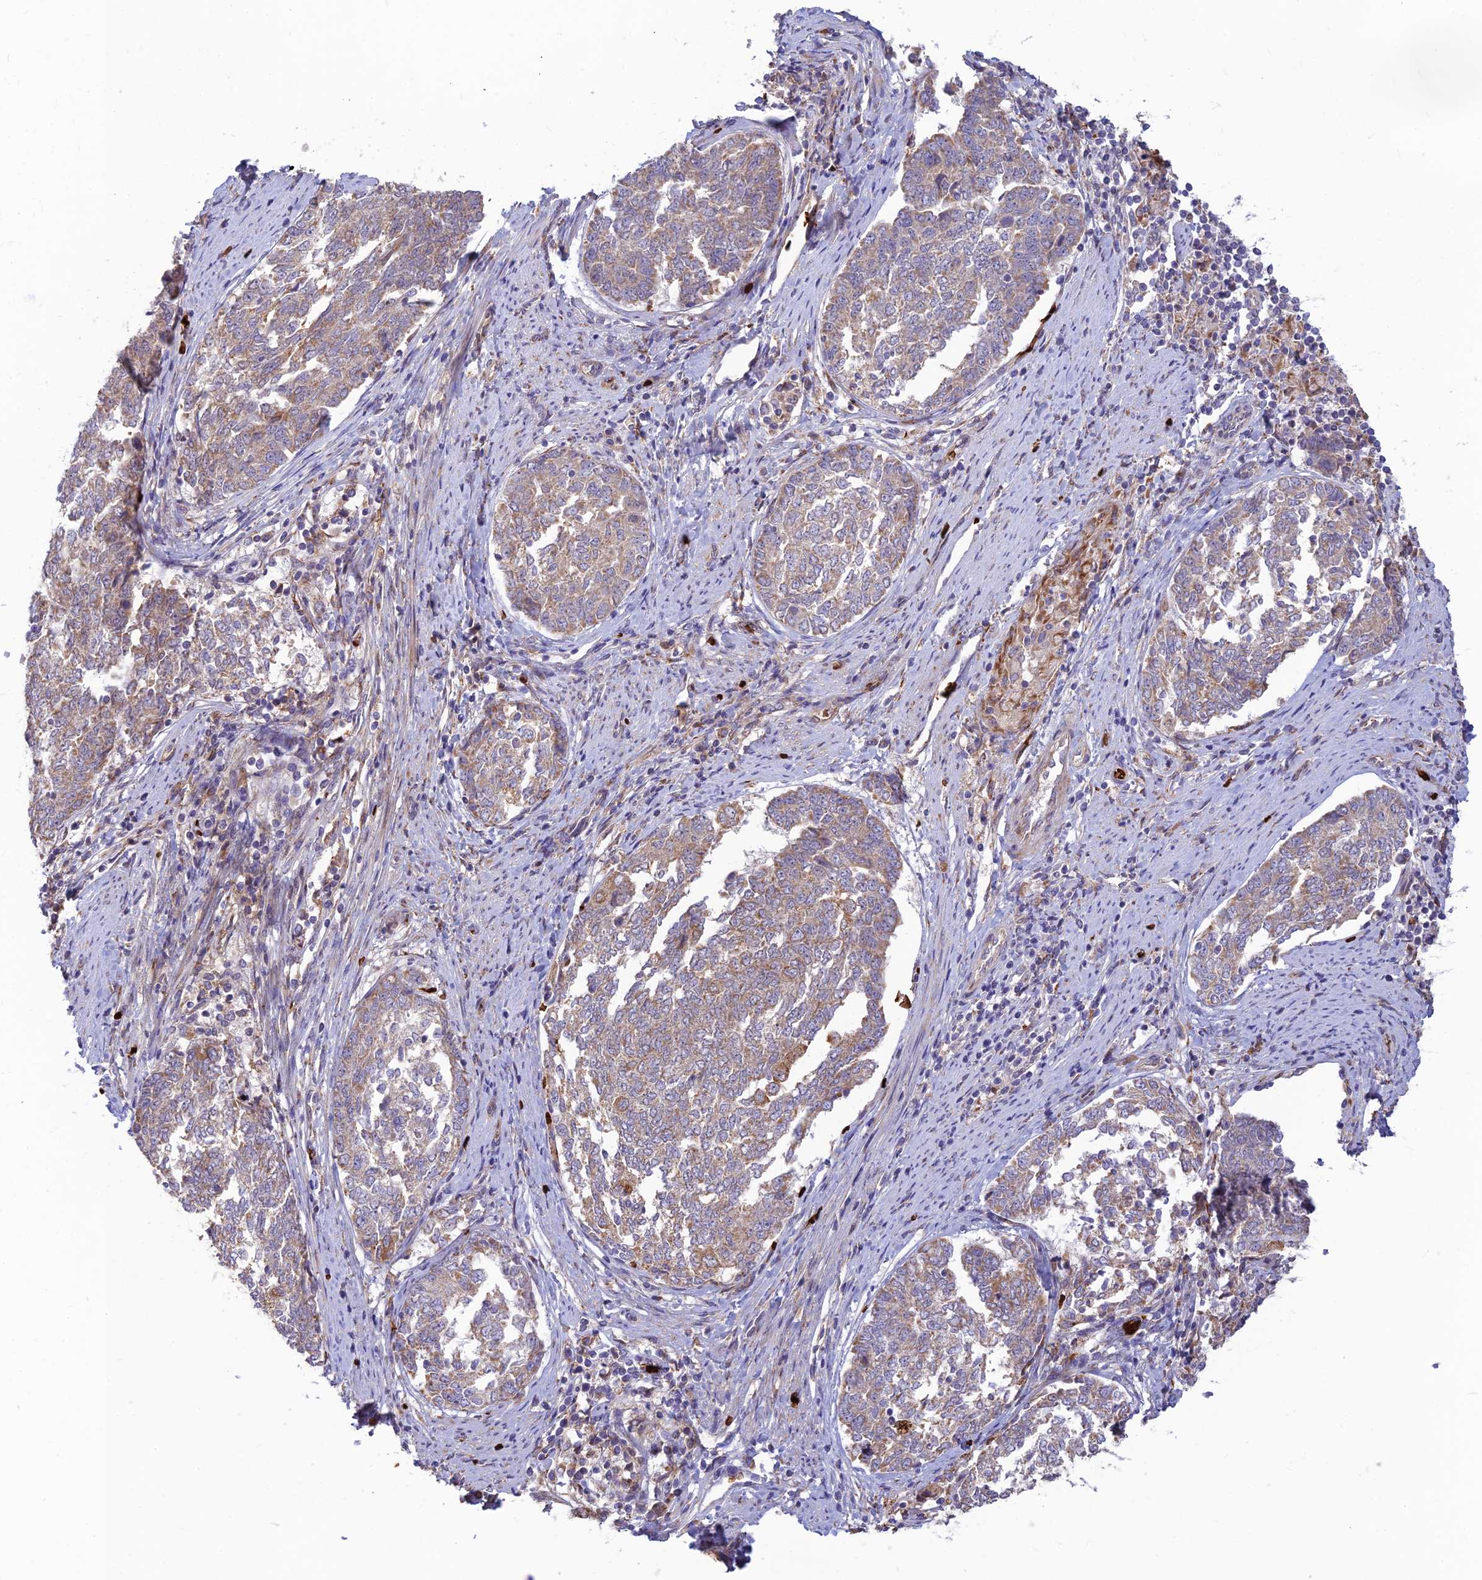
{"staining": {"intensity": "weak", "quantity": "25%-75%", "location": "cytoplasmic/membranous"}, "tissue": "endometrial cancer", "cell_type": "Tumor cells", "image_type": "cancer", "snomed": [{"axis": "morphology", "description": "Adenocarcinoma, NOS"}, {"axis": "topography", "description": "Endometrium"}], "caption": "Immunohistochemistry (IHC) staining of endometrial cancer, which shows low levels of weak cytoplasmic/membranous expression in about 25%-75% of tumor cells indicating weak cytoplasmic/membranous protein expression. The staining was performed using DAB (brown) for protein detection and nuclei were counterstained in hematoxylin (blue).", "gene": "UFSP2", "patient": {"sex": "female", "age": 80}}